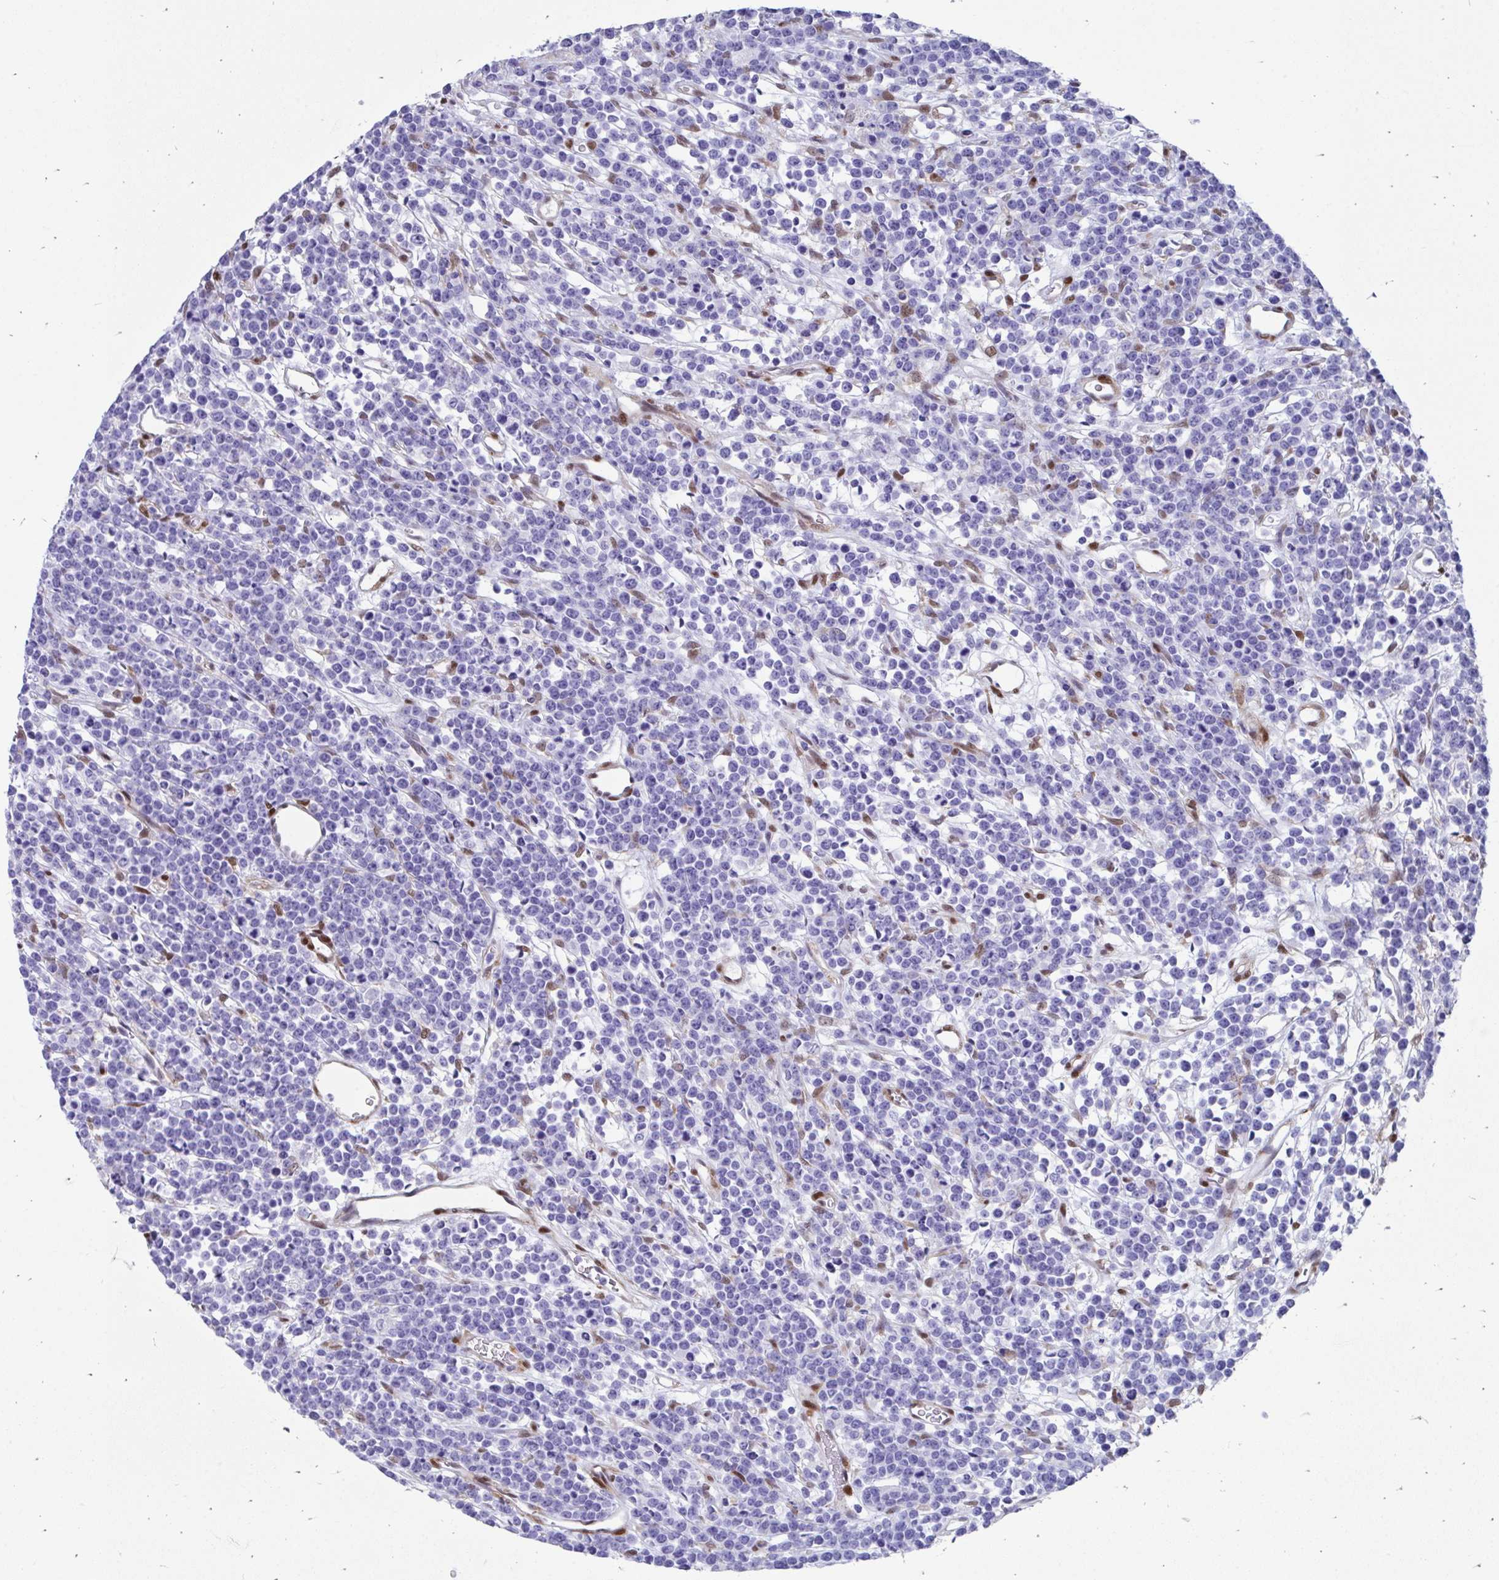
{"staining": {"intensity": "negative", "quantity": "none", "location": "none"}, "tissue": "lymphoma", "cell_type": "Tumor cells", "image_type": "cancer", "snomed": [{"axis": "morphology", "description": "Malignant lymphoma, non-Hodgkin's type, High grade"}, {"axis": "topography", "description": "Ovary"}], "caption": "High power microscopy image of an IHC histopathology image of lymphoma, revealing no significant expression in tumor cells.", "gene": "RBPMS", "patient": {"sex": "female", "age": 56}}